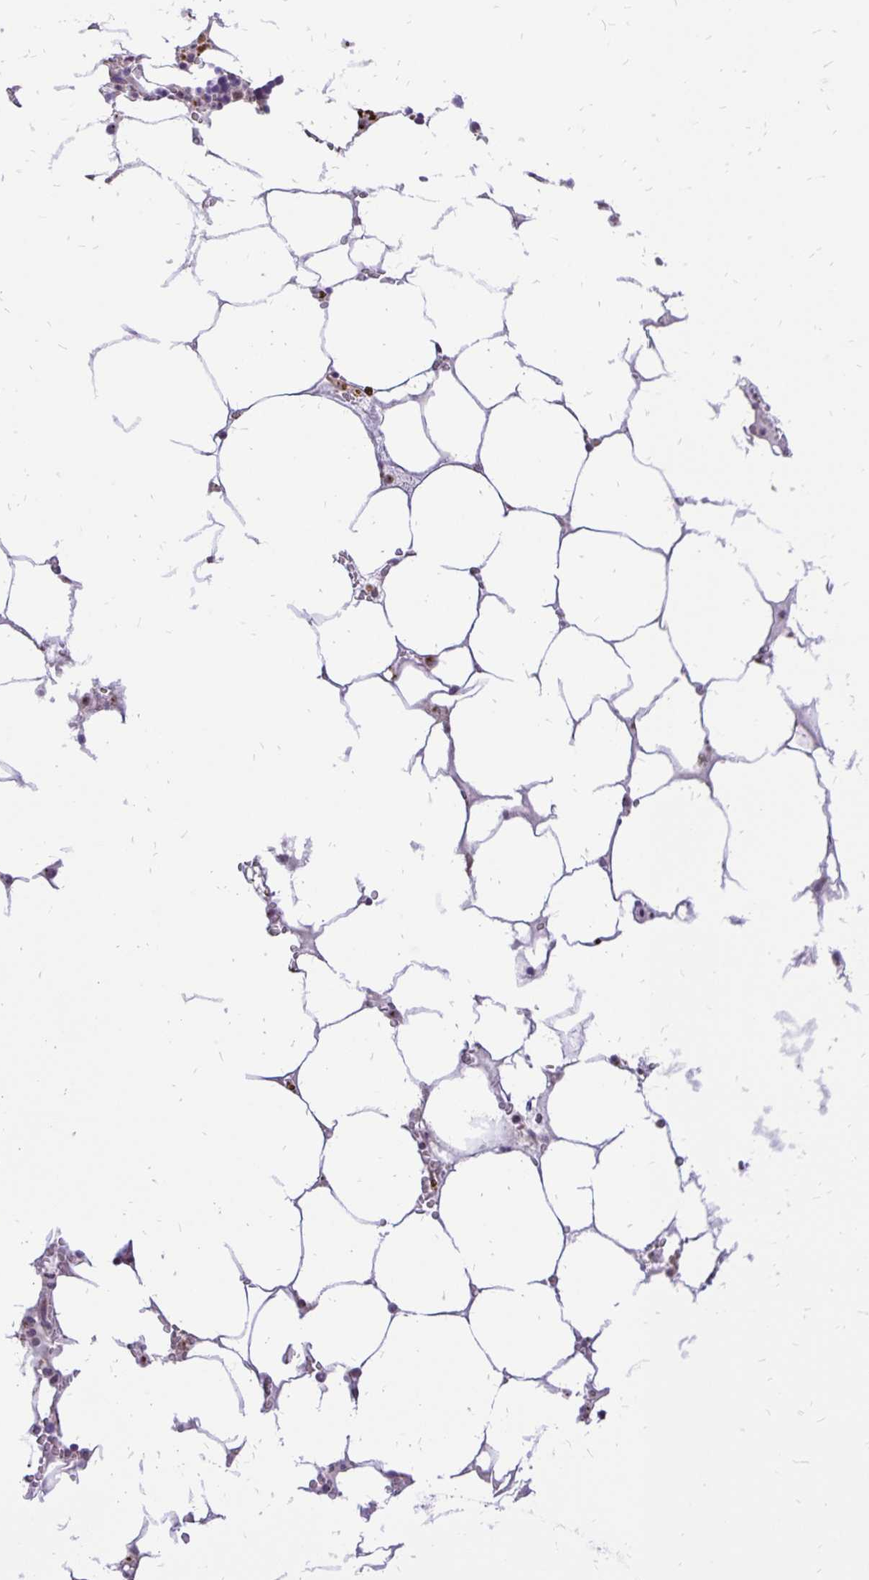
{"staining": {"intensity": "strong", "quantity": "<25%", "location": "cytoplasmic/membranous"}, "tissue": "bone marrow", "cell_type": "Hematopoietic cells", "image_type": "normal", "snomed": [{"axis": "morphology", "description": "Normal tissue, NOS"}, {"axis": "topography", "description": "Bone marrow"}], "caption": "Brown immunohistochemical staining in unremarkable bone marrow displays strong cytoplasmic/membranous staining in approximately <25% of hematopoietic cells.", "gene": "GOLGA5", "patient": {"sex": "male", "age": 64}}